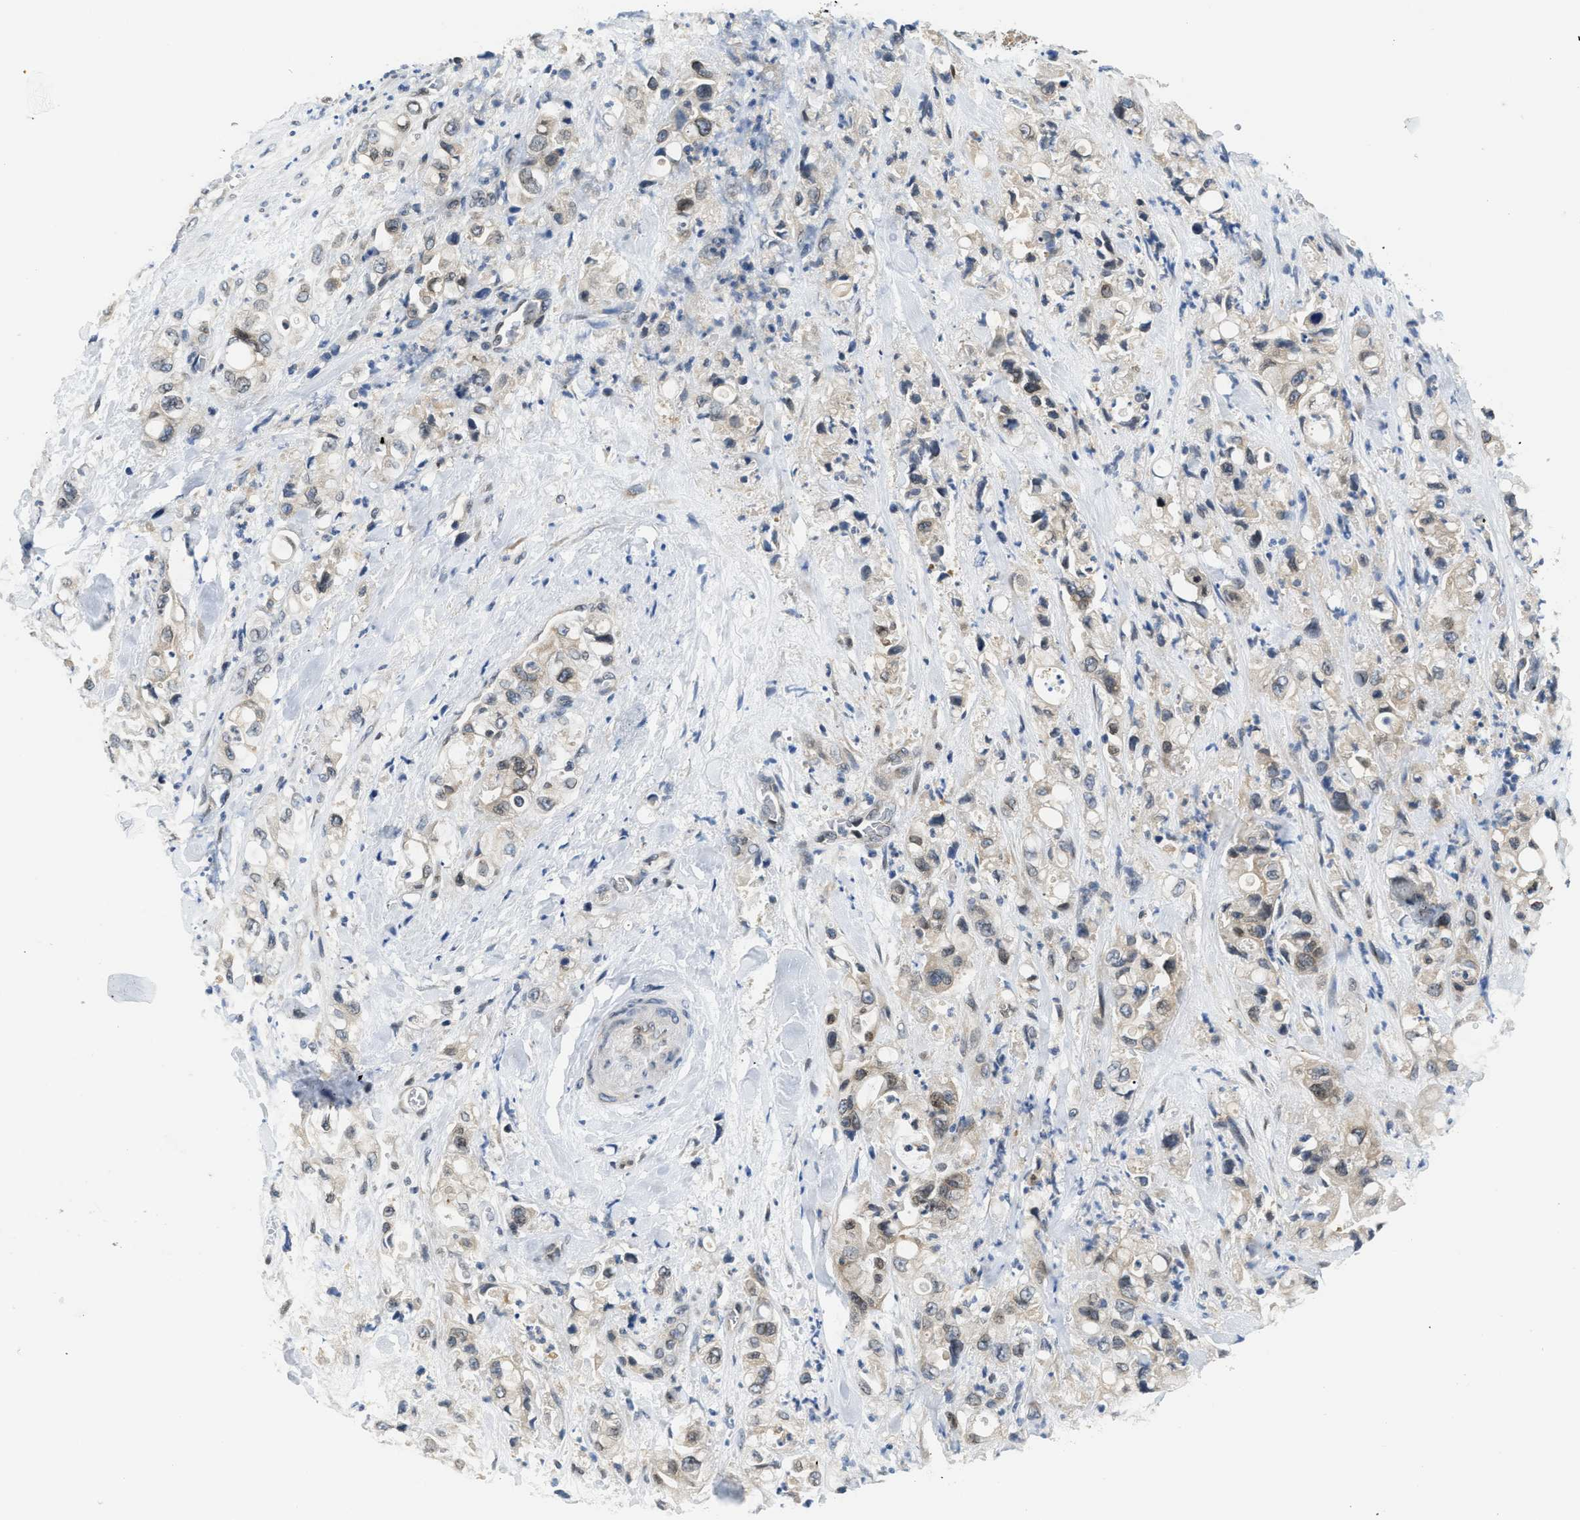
{"staining": {"intensity": "weak", "quantity": "<25%", "location": "cytoplasmic/membranous"}, "tissue": "pancreatic cancer", "cell_type": "Tumor cells", "image_type": "cancer", "snomed": [{"axis": "morphology", "description": "Adenocarcinoma, NOS"}, {"axis": "topography", "description": "Pancreas"}], "caption": "Tumor cells show no significant protein positivity in adenocarcinoma (pancreatic).", "gene": "RAB29", "patient": {"sex": "male", "age": 70}}